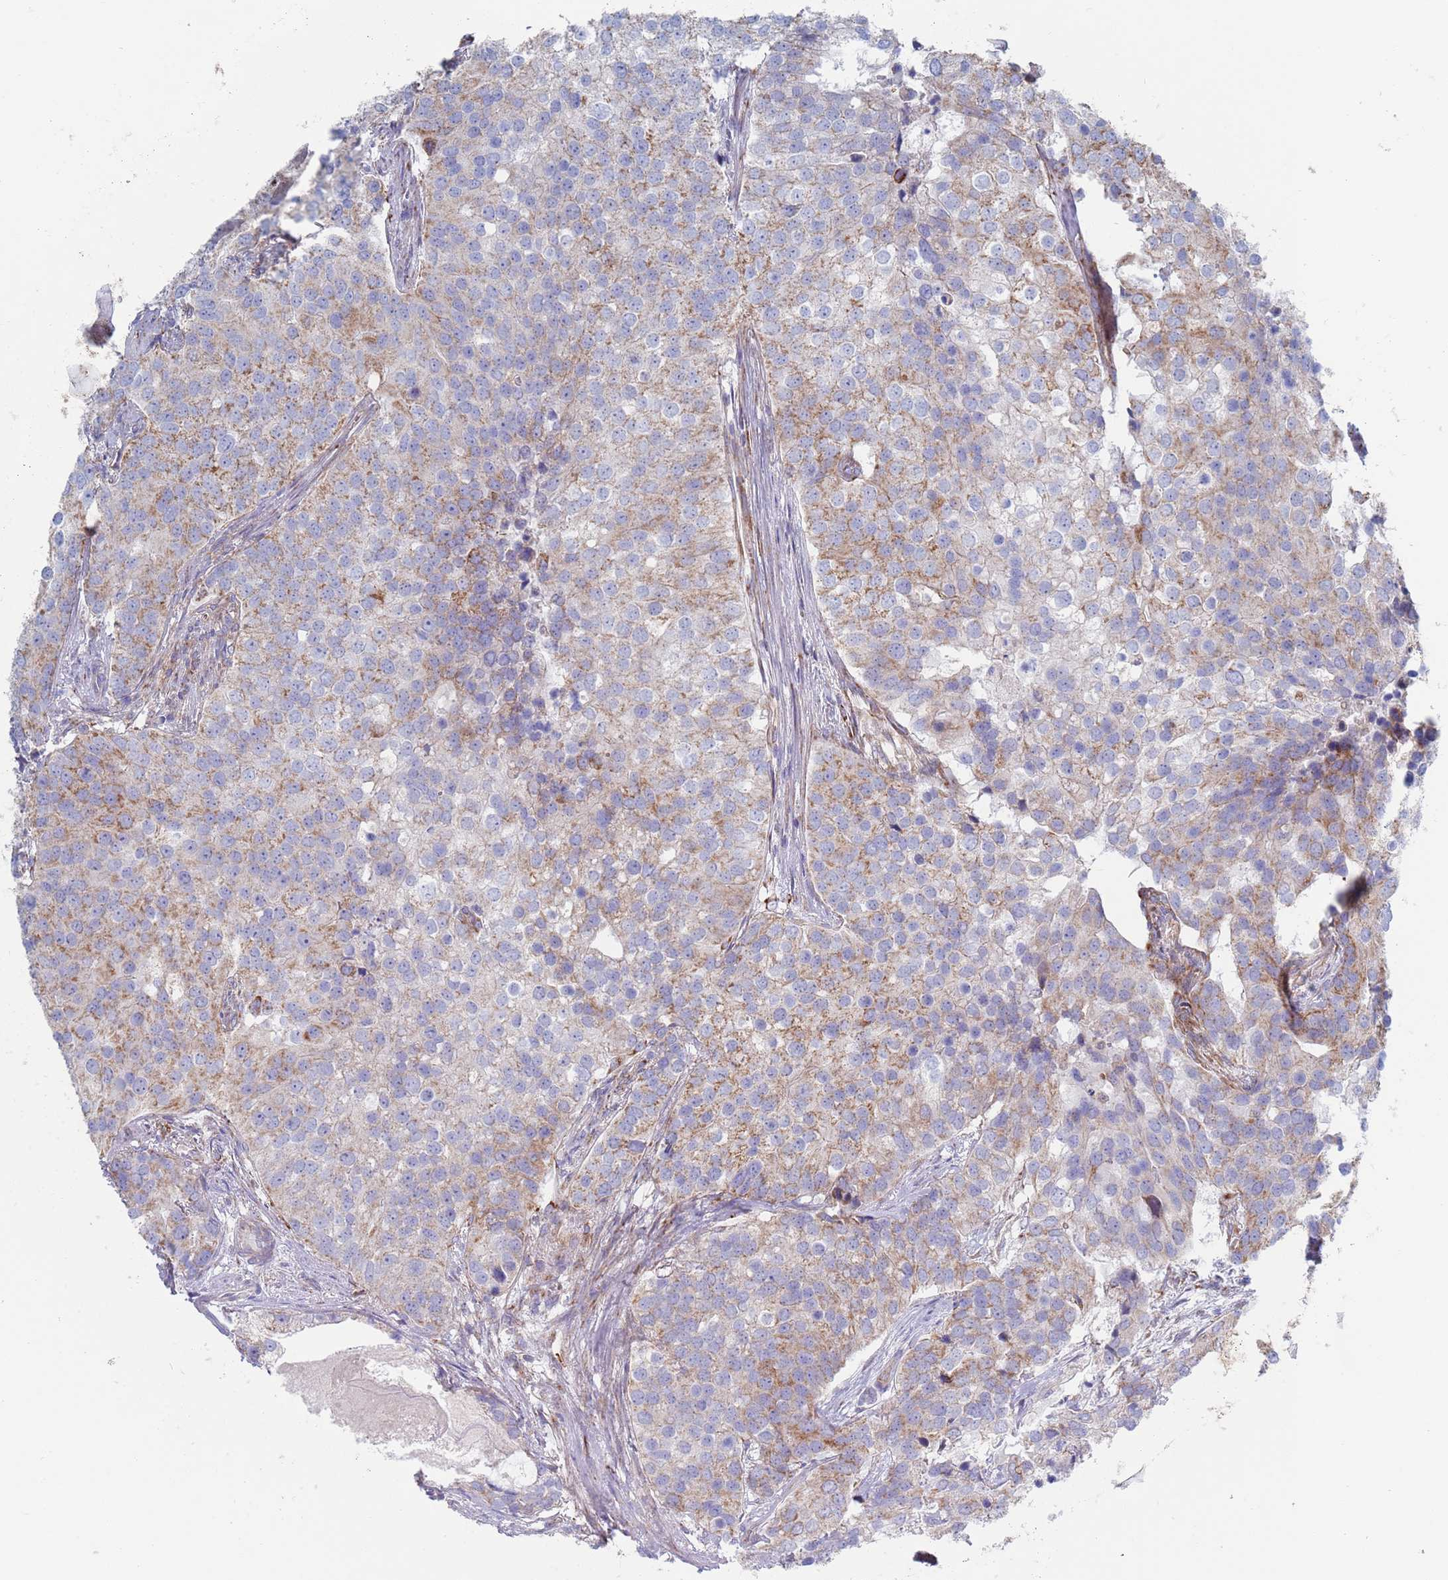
{"staining": {"intensity": "weak", "quantity": "25%-75%", "location": "cytoplasmic/membranous"}, "tissue": "prostate cancer", "cell_type": "Tumor cells", "image_type": "cancer", "snomed": [{"axis": "morphology", "description": "Adenocarcinoma, High grade"}, {"axis": "topography", "description": "Prostate"}], "caption": "Prostate cancer (high-grade adenocarcinoma) stained with IHC shows weak cytoplasmic/membranous positivity in approximately 25%-75% of tumor cells.", "gene": "CHCHD6", "patient": {"sex": "male", "age": 62}}